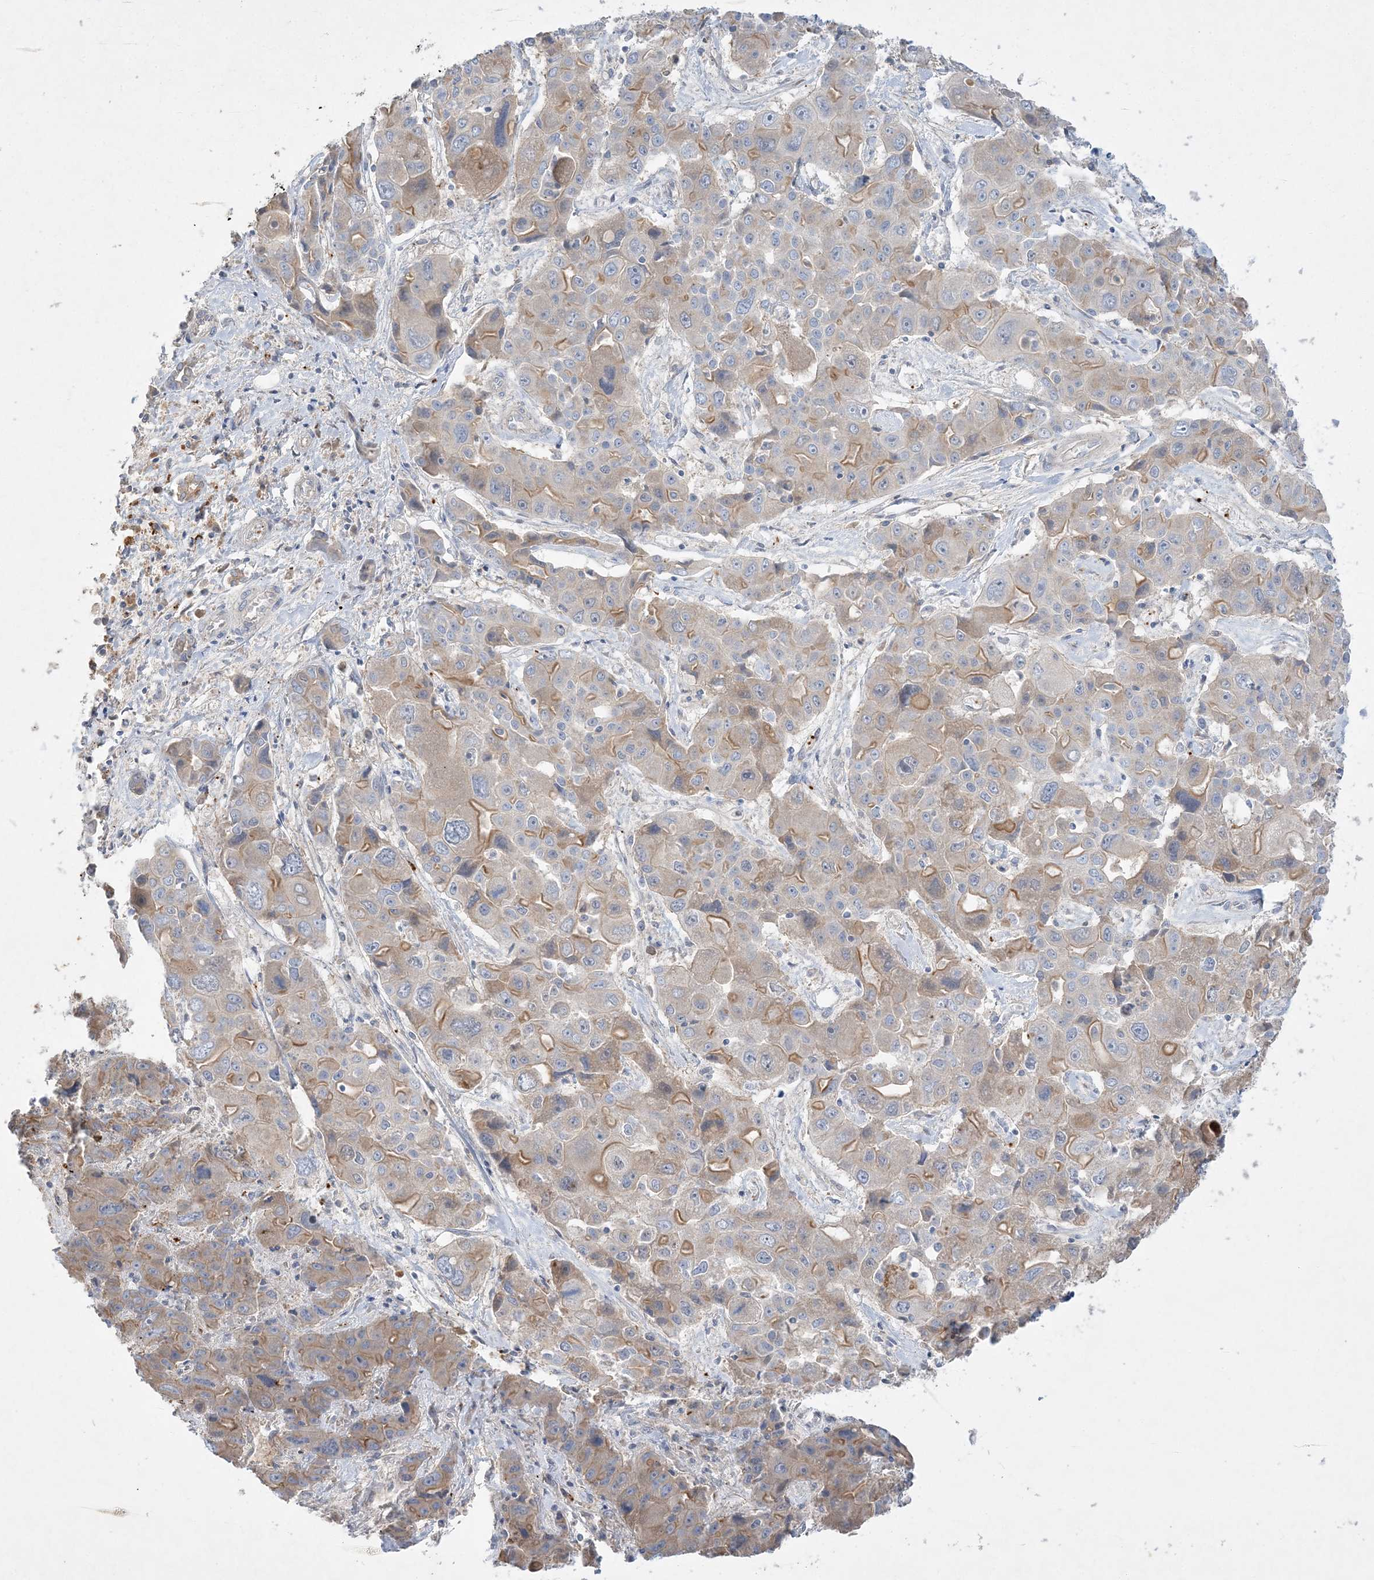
{"staining": {"intensity": "moderate", "quantity": "<25%", "location": "cytoplasmic/membranous"}, "tissue": "liver cancer", "cell_type": "Tumor cells", "image_type": "cancer", "snomed": [{"axis": "morphology", "description": "Cholangiocarcinoma"}, {"axis": "topography", "description": "Liver"}], "caption": "A photomicrograph of liver cancer stained for a protein demonstrates moderate cytoplasmic/membranous brown staining in tumor cells. The protein is stained brown, and the nuclei are stained in blue (DAB (3,3'-diaminobenzidine) IHC with brightfield microscopy, high magnification).", "gene": "ADCK2", "patient": {"sex": "male", "age": 67}}